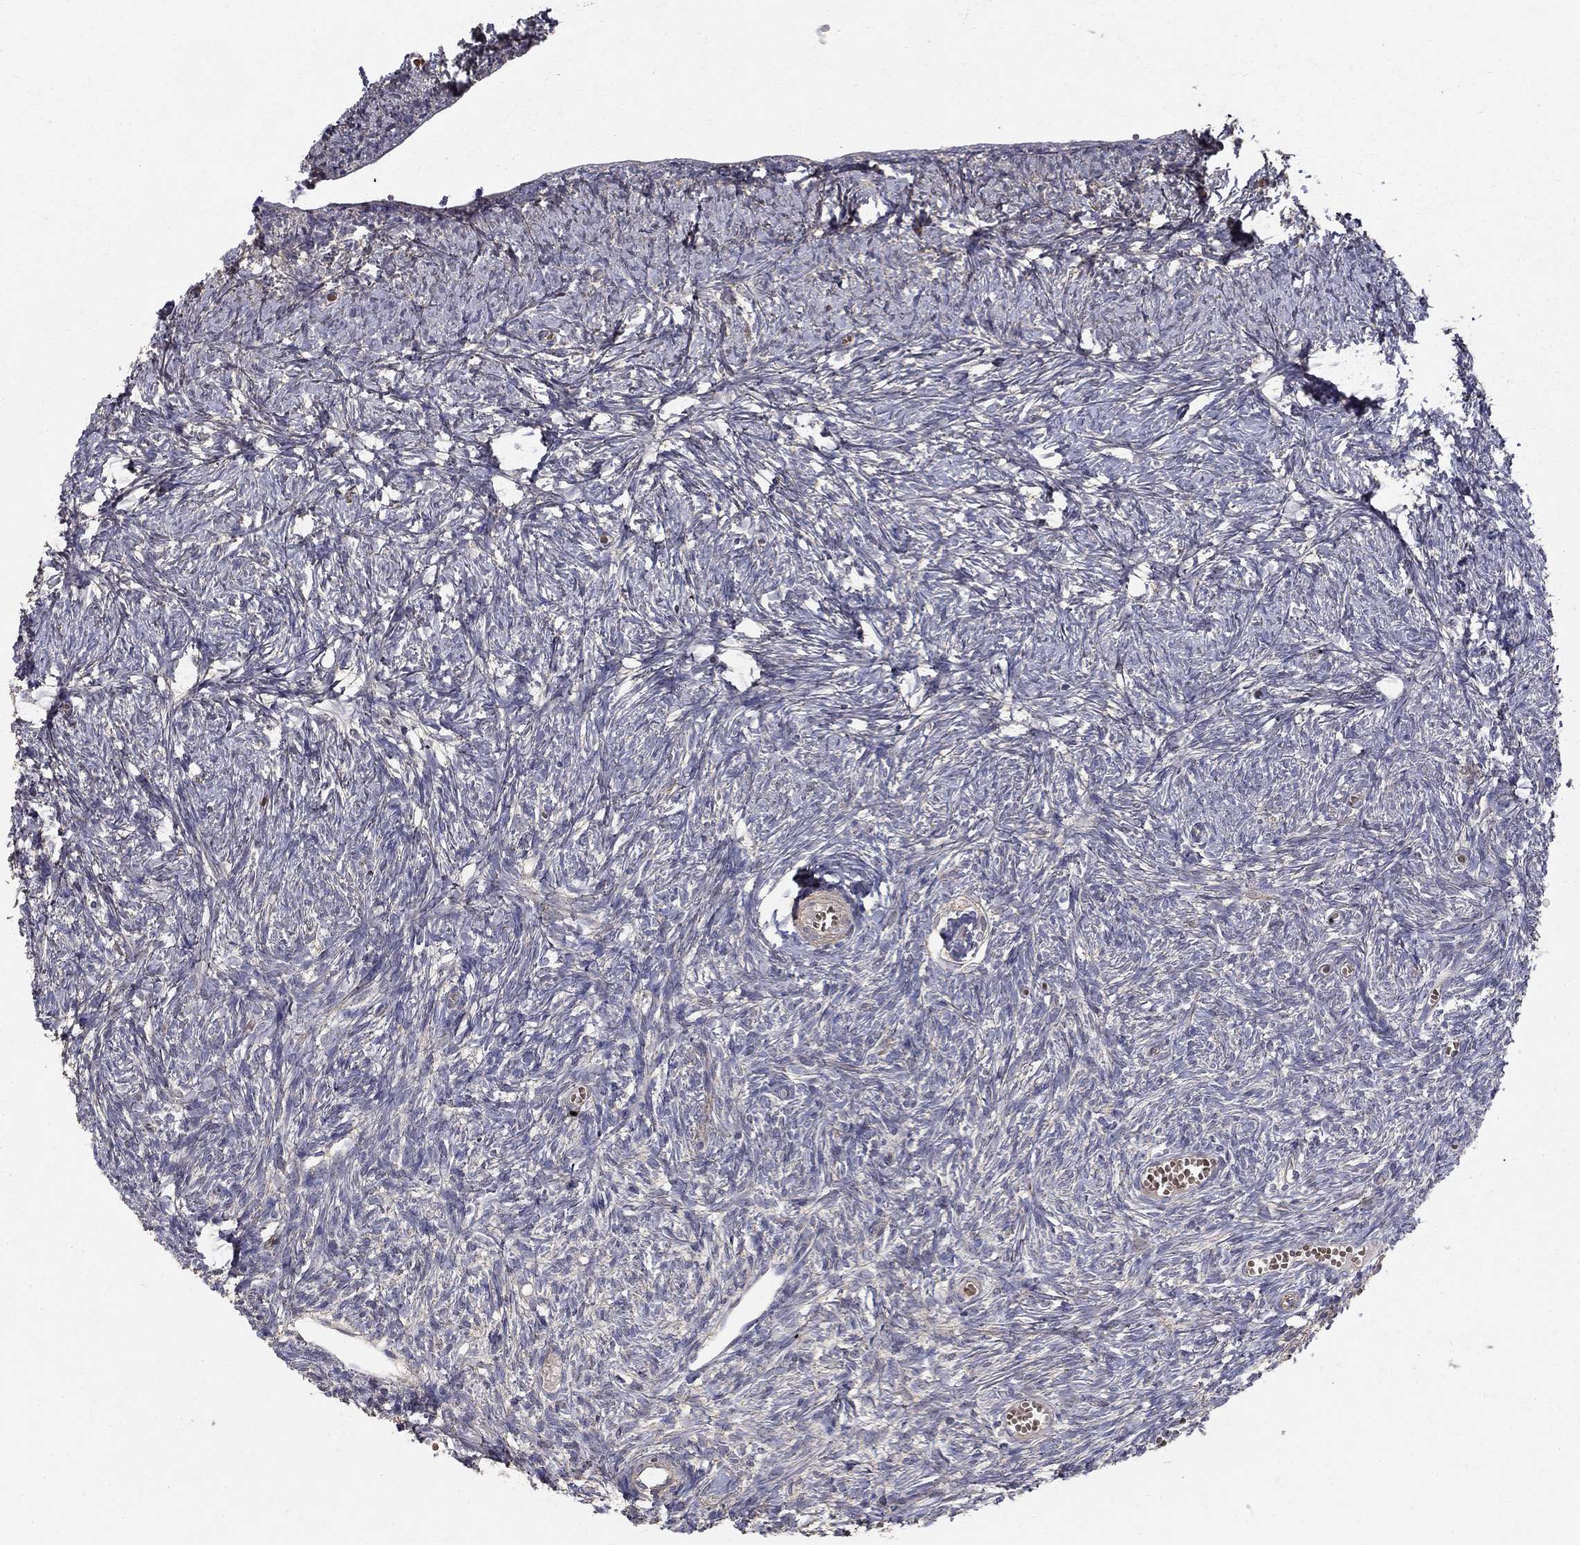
{"staining": {"intensity": "negative", "quantity": "none", "location": "none"}, "tissue": "ovary", "cell_type": "Ovarian stroma cells", "image_type": "normal", "snomed": [{"axis": "morphology", "description": "Normal tissue, NOS"}, {"axis": "topography", "description": "Ovary"}], "caption": "The photomicrograph shows no significant positivity in ovarian stroma cells of ovary.", "gene": "MPP2", "patient": {"sex": "female", "age": 43}}